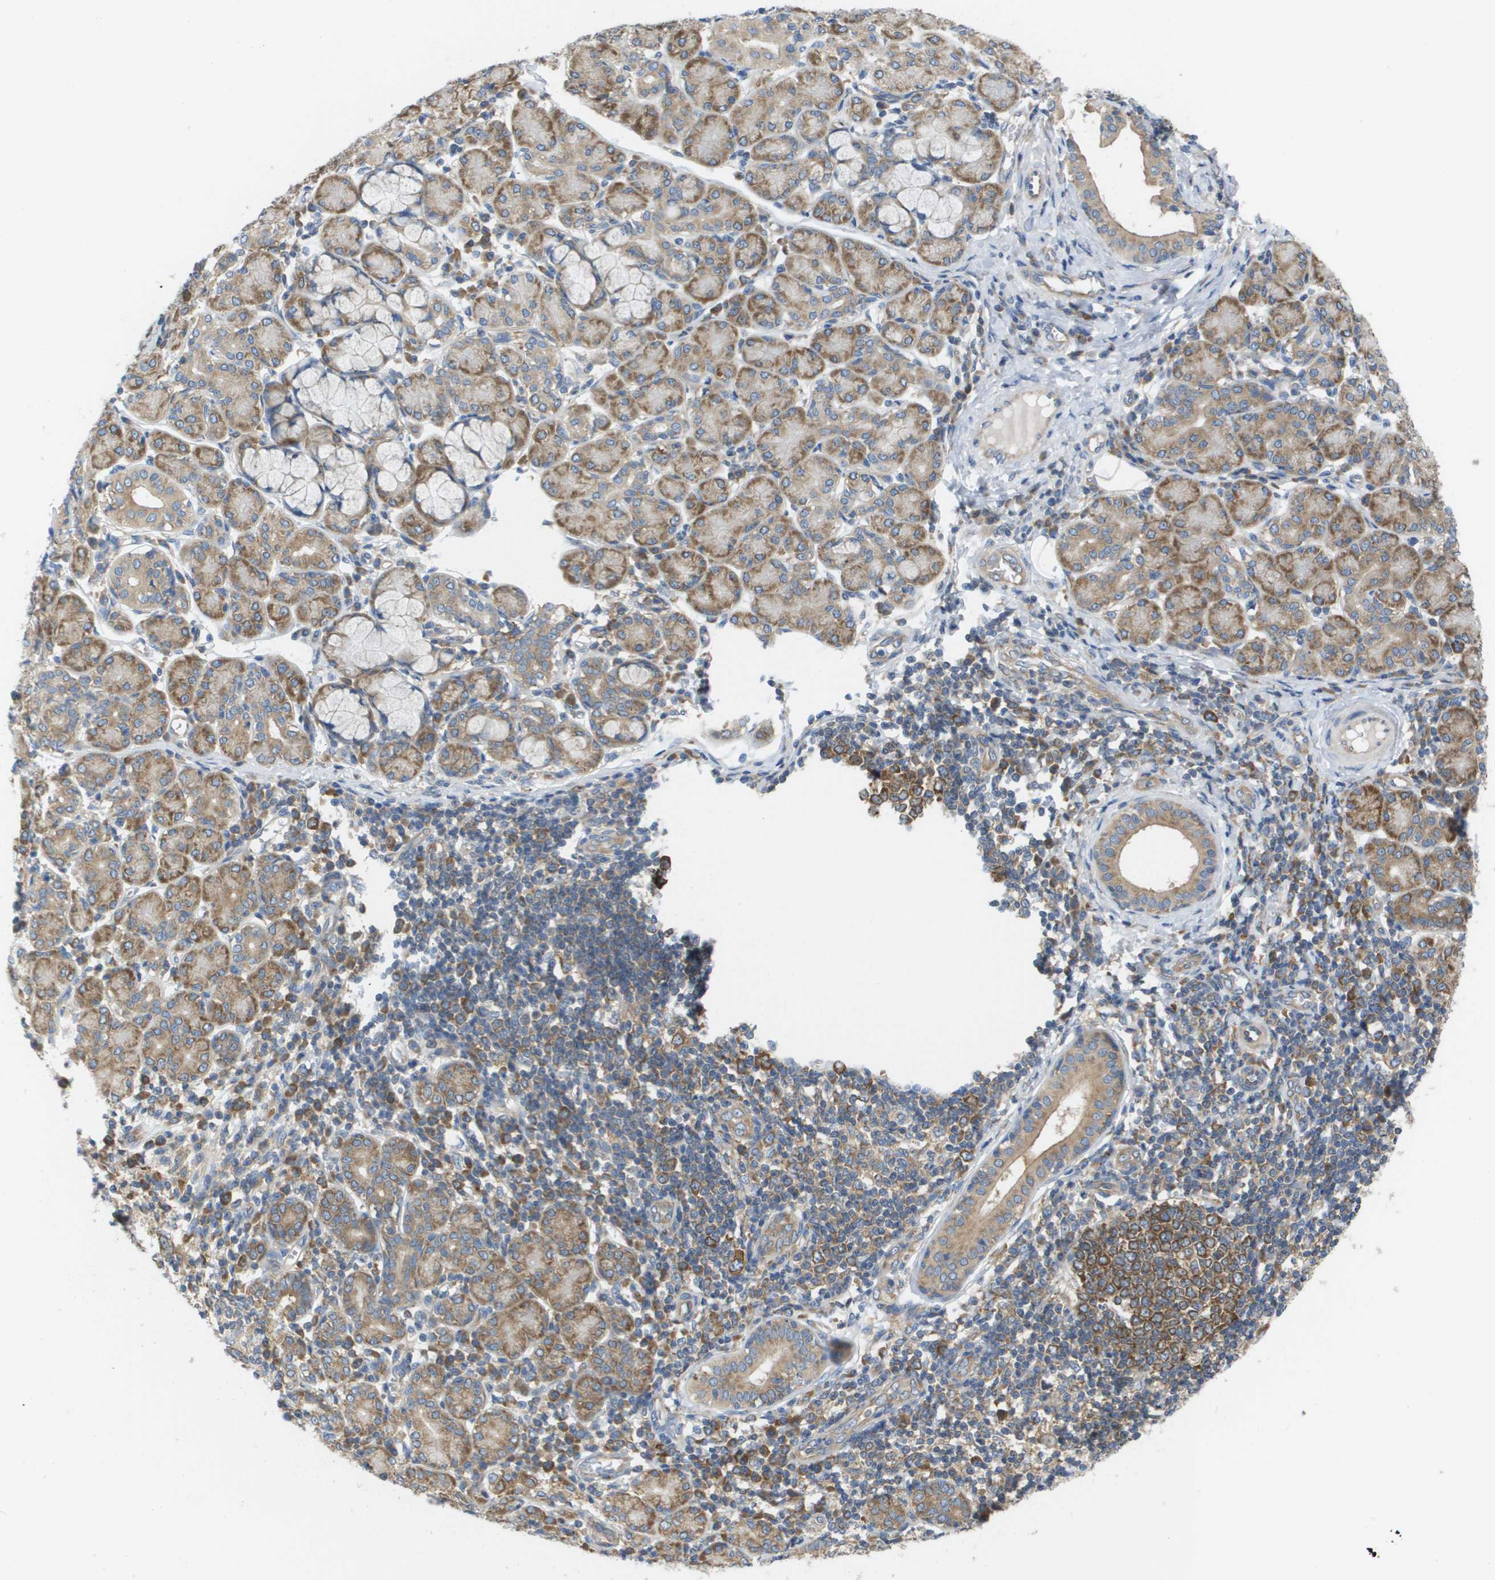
{"staining": {"intensity": "moderate", "quantity": ">75%", "location": "cytoplasmic/membranous"}, "tissue": "salivary gland", "cell_type": "Glandular cells", "image_type": "normal", "snomed": [{"axis": "morphology", "description": "Normal tissue, NOS"}, {"axis": "morphology", "description": "Inflammation, NOS"}, {"axis": "topography", "description": "Lymph node"}, {"axis": "topography", "description": "Salivary gland"}], "caption": "The histopathology image displays staining of benign salivary gland, revealing moderate cytoplasmic/membranous protein staining (brown color) within glandular cells.", "gene": "EIF4G2", "patient": {"sex": "male", "age": 3}}